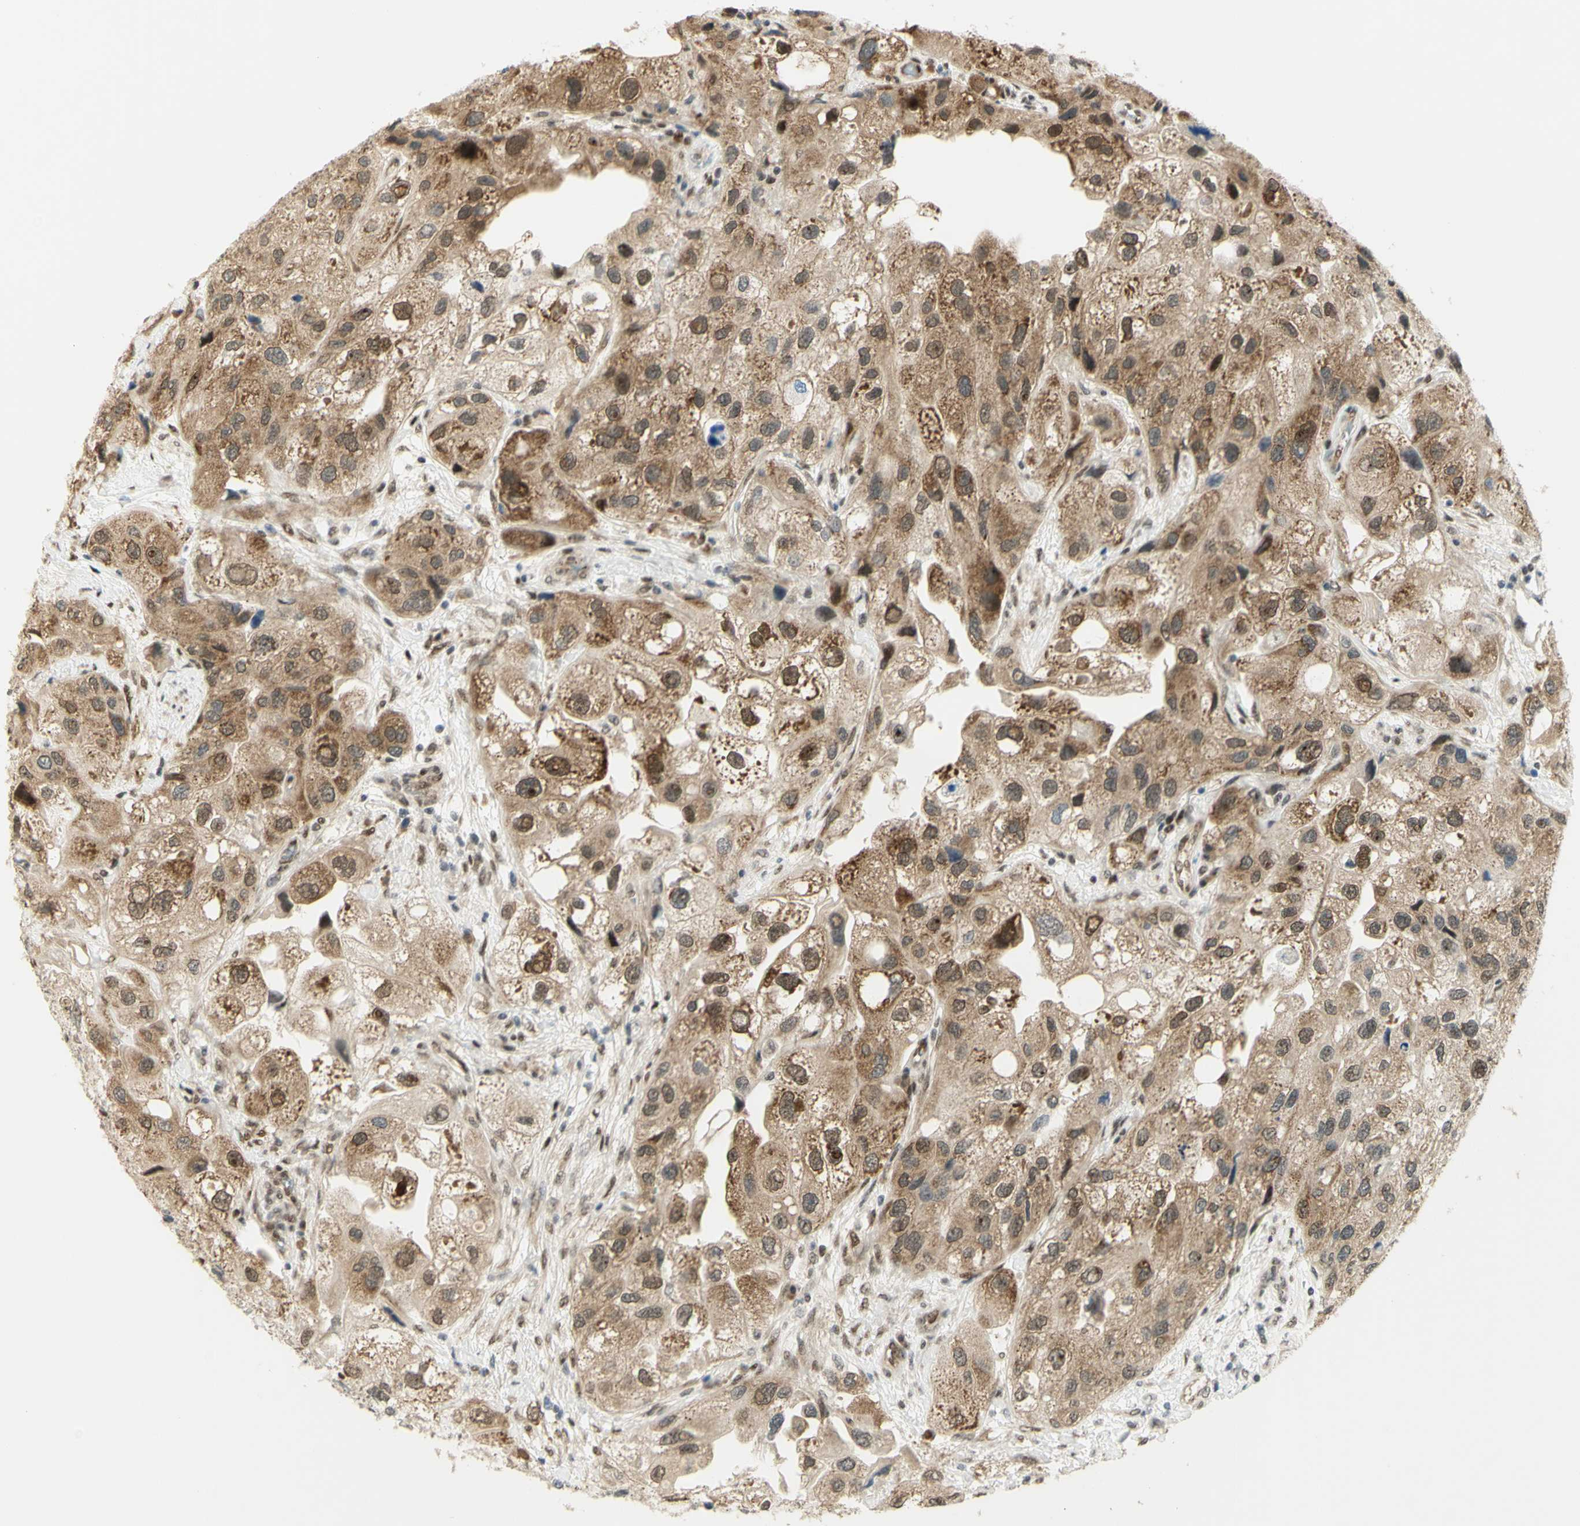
{"staining": {"intensity": "moderate", "quantity": ">75%", "location": "cytoplasmic/membranous,nuclear"}, "tissue": "urothelial cancer", "cell_type": "Tumor cells", "image_type": "cancer", "snomed": [{"axis": "morphology", "description": "Urothelial carcinoma, High grade"}, {"axis": "topography", "description": "Urinary bladder"}], "caption": "An image of high-grade urothelial carcinoma stained for a protein reveals moderate cytoplasmic/membranous and nuclear brown staining in tumor cells.", "gene": "DDX1", "patient": {"sex": "female", "age": 64}}